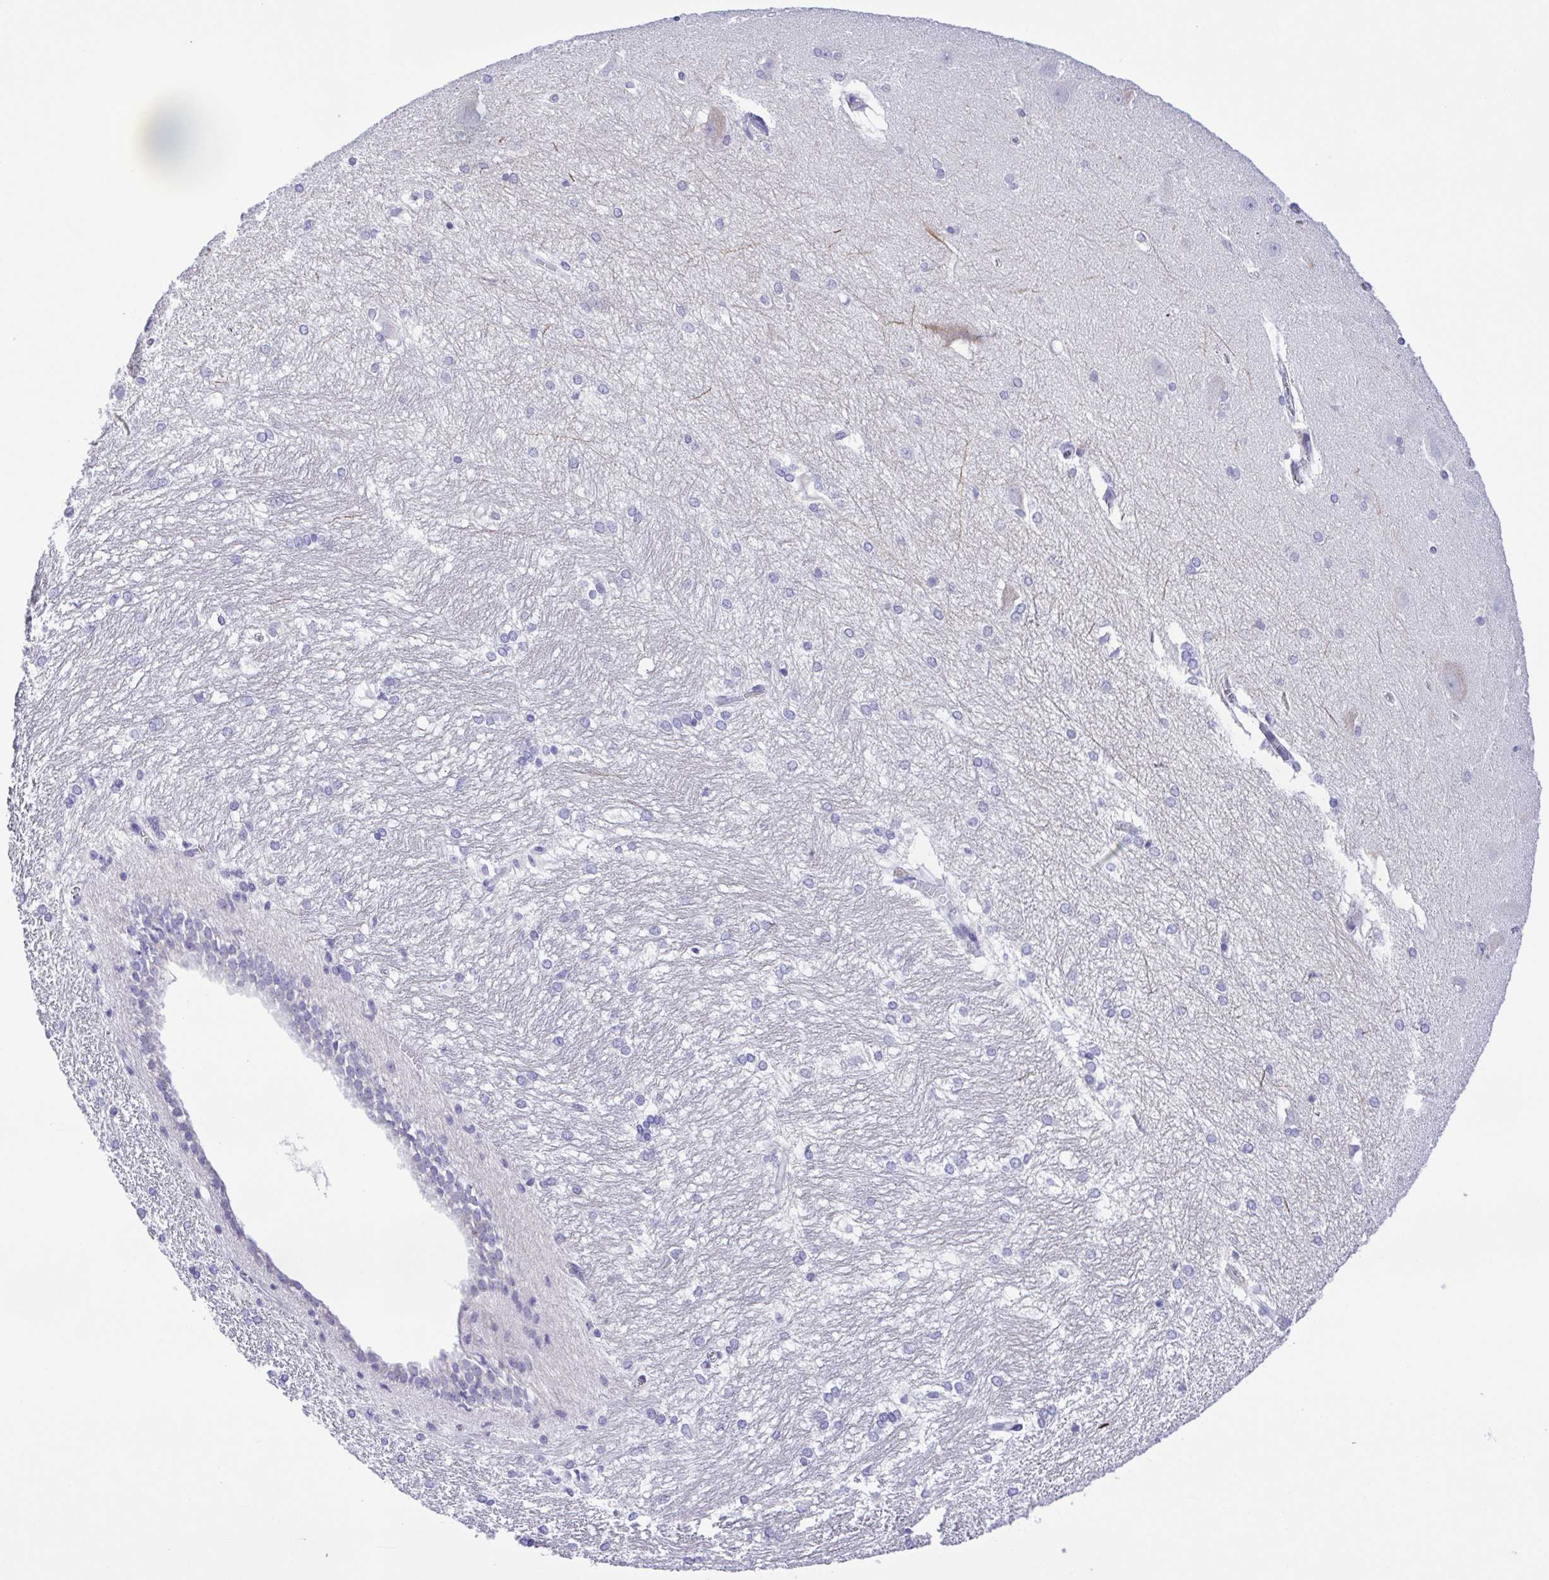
{"staining": {"intensity": "negative", "quantity": "none", "location": "none"}, "tissue": "hippocampus", "cell_type": "Glial cells", "image_type": "normal", "snomed": [{"axis": "morphology", "description": "Normal tissue, NOS"}, {"axis": "topography", "description": "Cerebral cortex"}, {"axis": "topography", "description": "Hippocampus"}], "caption": "Micrograph shows no significant protein staining in glial cells of normal hippocampus. (Brightfield microscopy of DAB IHC at high magnification).", "gene": "CD72", "patient": {"sex": "female", "age": 19}}